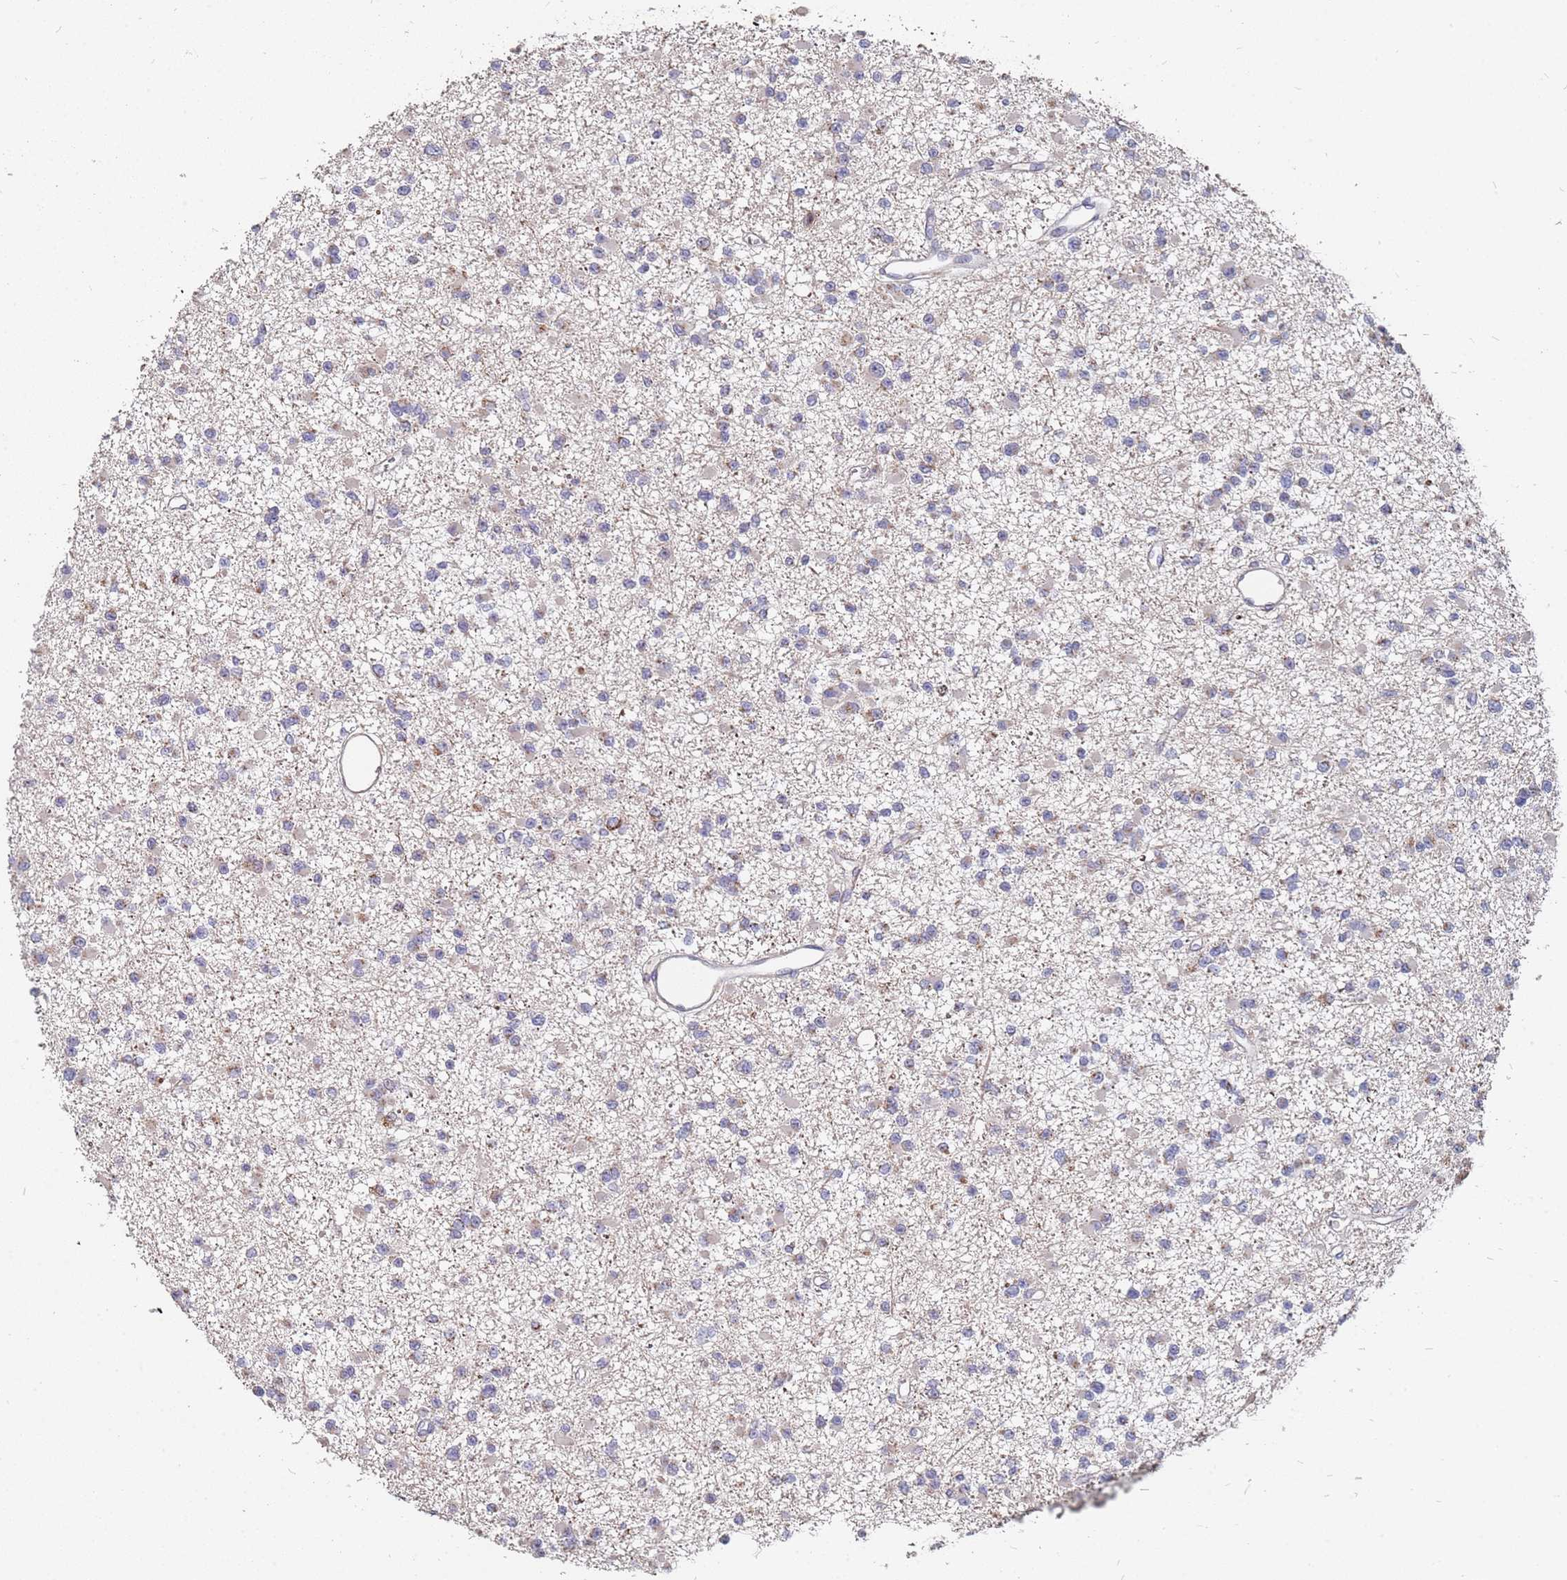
{"staining": {"intensity": "negative", "quantity": "none", "location": "none"}, "tissue": "glioma", "cell_type": "Tumor cells", "image_type": "cancer", "snomed": [{"axis": "morphology", "description": "Glioma, malignant, Low grade"}, {"axis": "topography", "description": "Brain"}], "caption": "This photomicrograph is of malignant glioma (low-grade) stained with immunohistochemistry (IHC) to label a protein in brown with the nuclei are counter-stained blue. There is no staining in tumor cells.", "gene": "TCEANC2", "patient": {"sex": "female", "age": 22}}